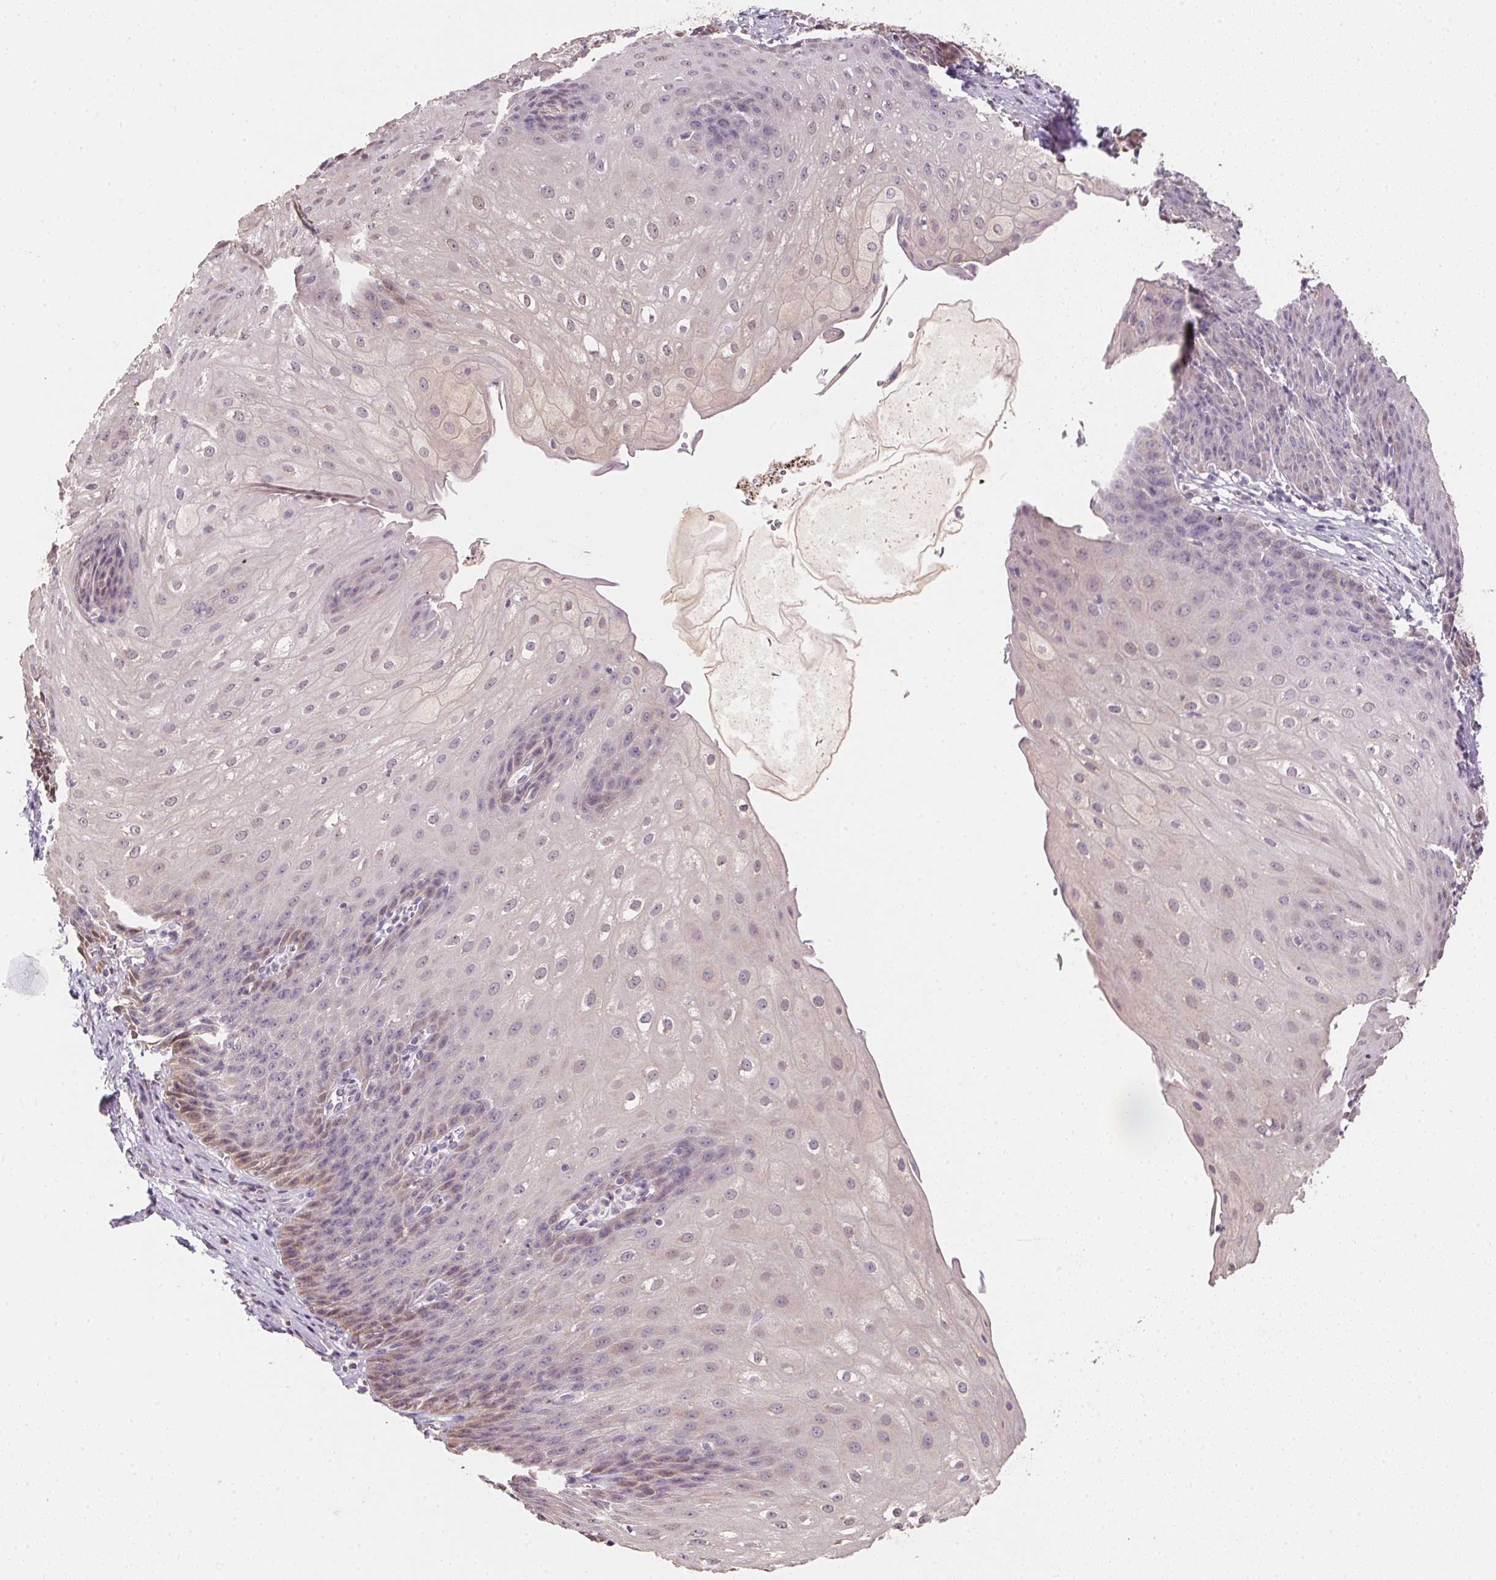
{"staining": {"intensity": "weak", "quantity": "<25%", "location": "cytoplasmic/membranous"}, "tissue": "esophagus", "cell_type": "Squamous epithelial cells", "image_type": "normal", "snomed": [{"axis": "morphology", "description": "Normal tissue, NOS"}, {"axis": "topography", "description": "Esophagus"}], "caption": "Image shows no protein positivity in squamous epithelial cells of benign esophagus.", "gene": "ALDH8A1", "patient": {"sex": "male", "age": 71}}